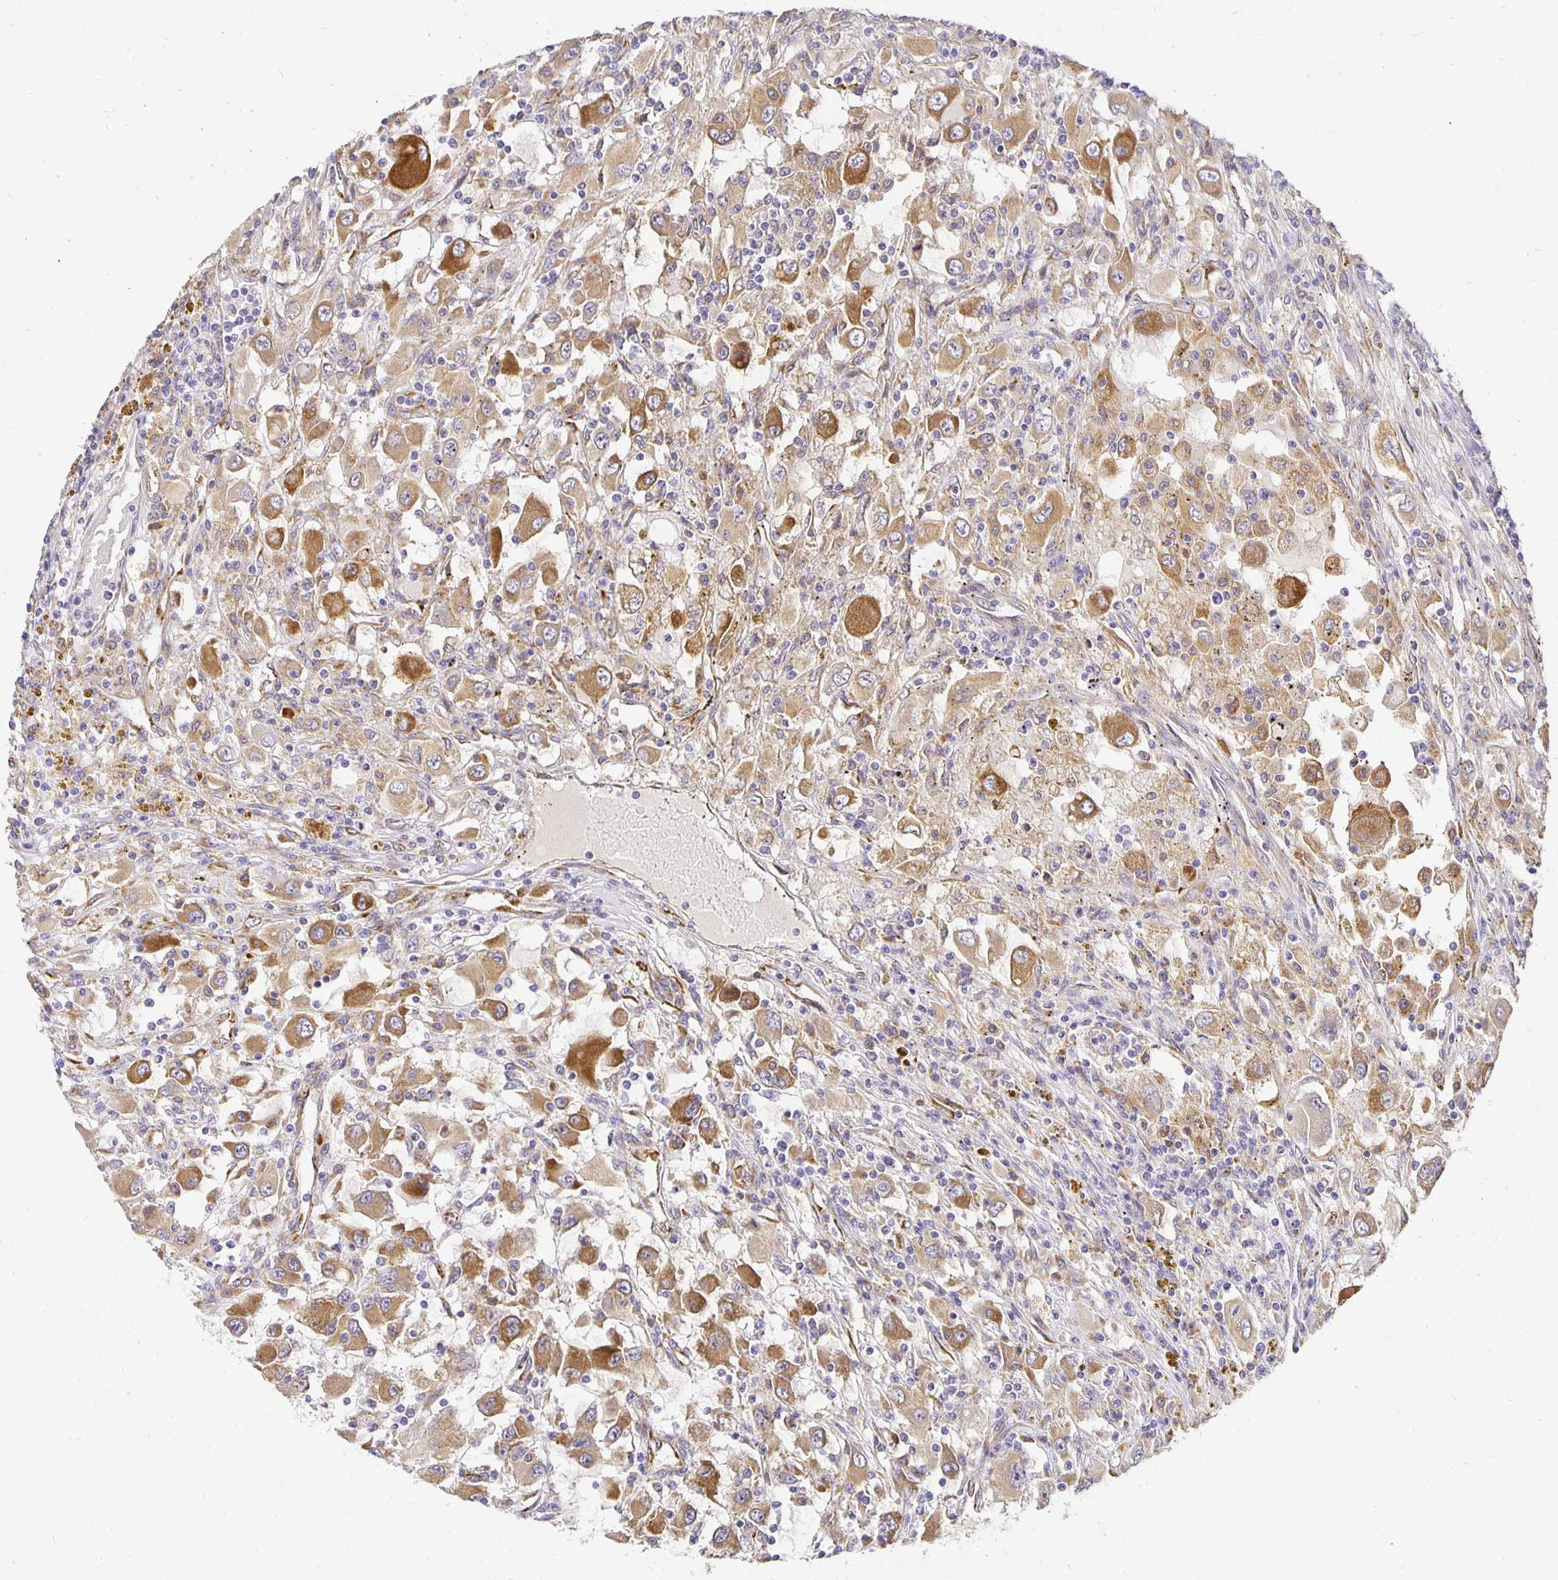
{"staining": {"intensity": "moderate", "quantity": ">75%", "location": "cytoplasmic/membranous"}, "tissue": "renal cancer", "cell_type": "Tumor cells", "image_type": "cancer", "snomed": [{"axis": "morphology", "description": "Adenocarcinoma, NOS"}, {"axis": "topography", "description": "Kidney"}], "caption": "This image reveals immunohistochemistry staining of renal cancer, with medium moderate cytoplasmic/membranous staining in about >75% of tumor cells.", "gene": "PLOD1", "patient": {"sex": "female", "age": 67}}